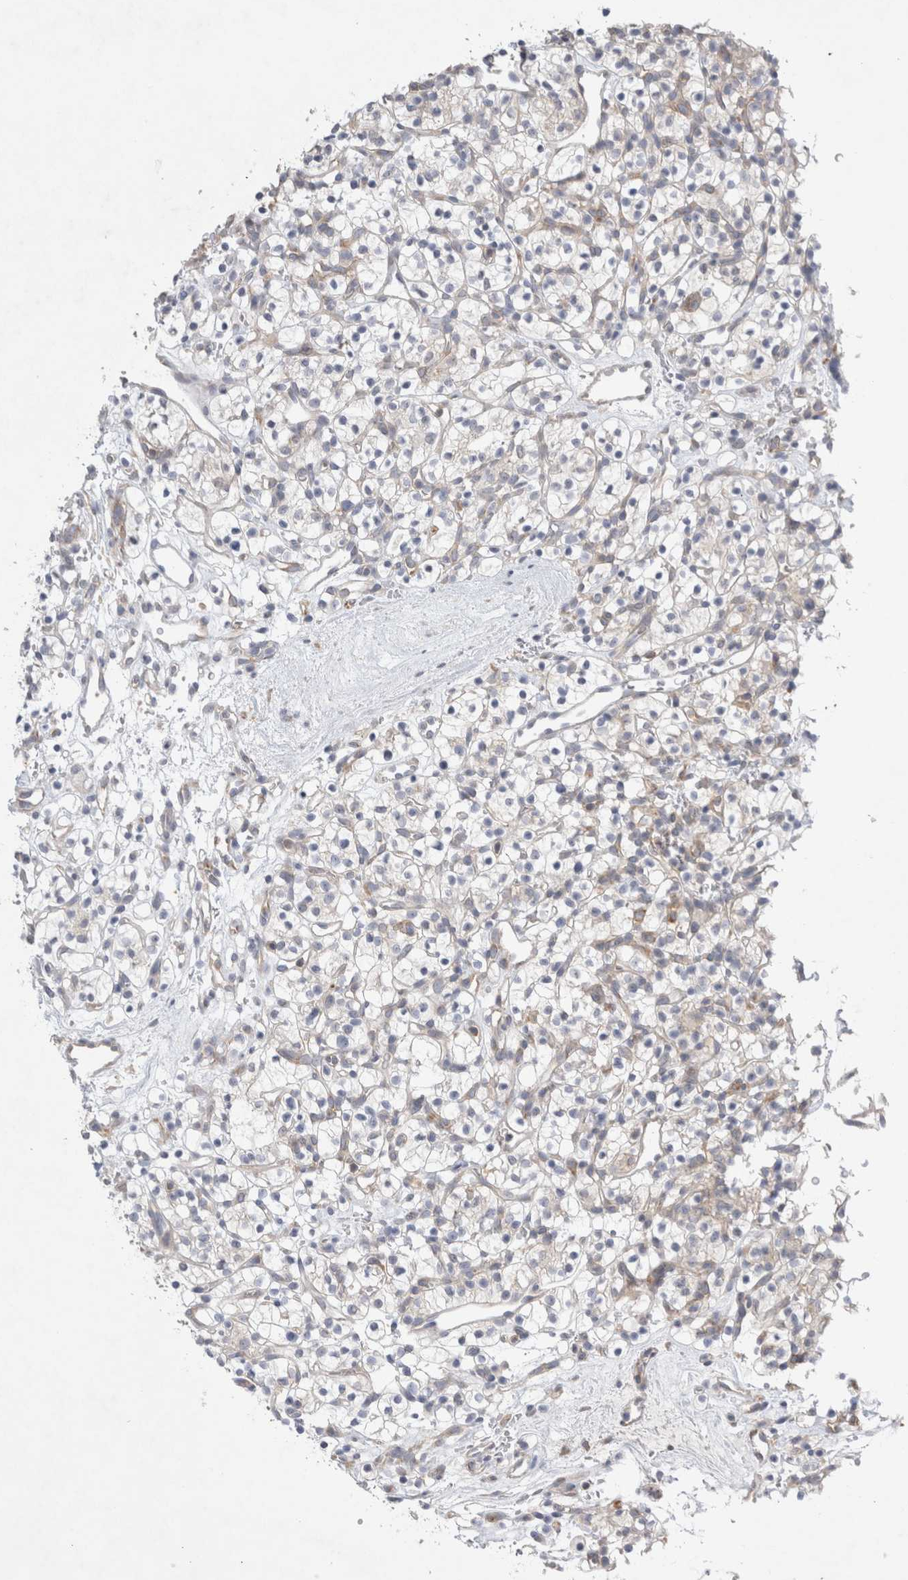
{"staining": {"intensity": "negative", "quantity": "none", "location": "none"}, "tissue": "renal cancer", "cell_type": "Tumor cells", "image_type": "cancer", "snomed": [{"axis": "morphology", "description": "Adenocarcinoma, NOS"}, {"axis": "topography", "description": "Kidney"}], "caption": "Photomicrograph shows no protein positivity in tumor cells of renal cancer tissue. Brightfield microscopy of IHC stained with DAB (brown) and hematoxylin (blue), captured at high magnification.", "gene": "ZNF23", "patient": {"sex": "female", "age": 57}}